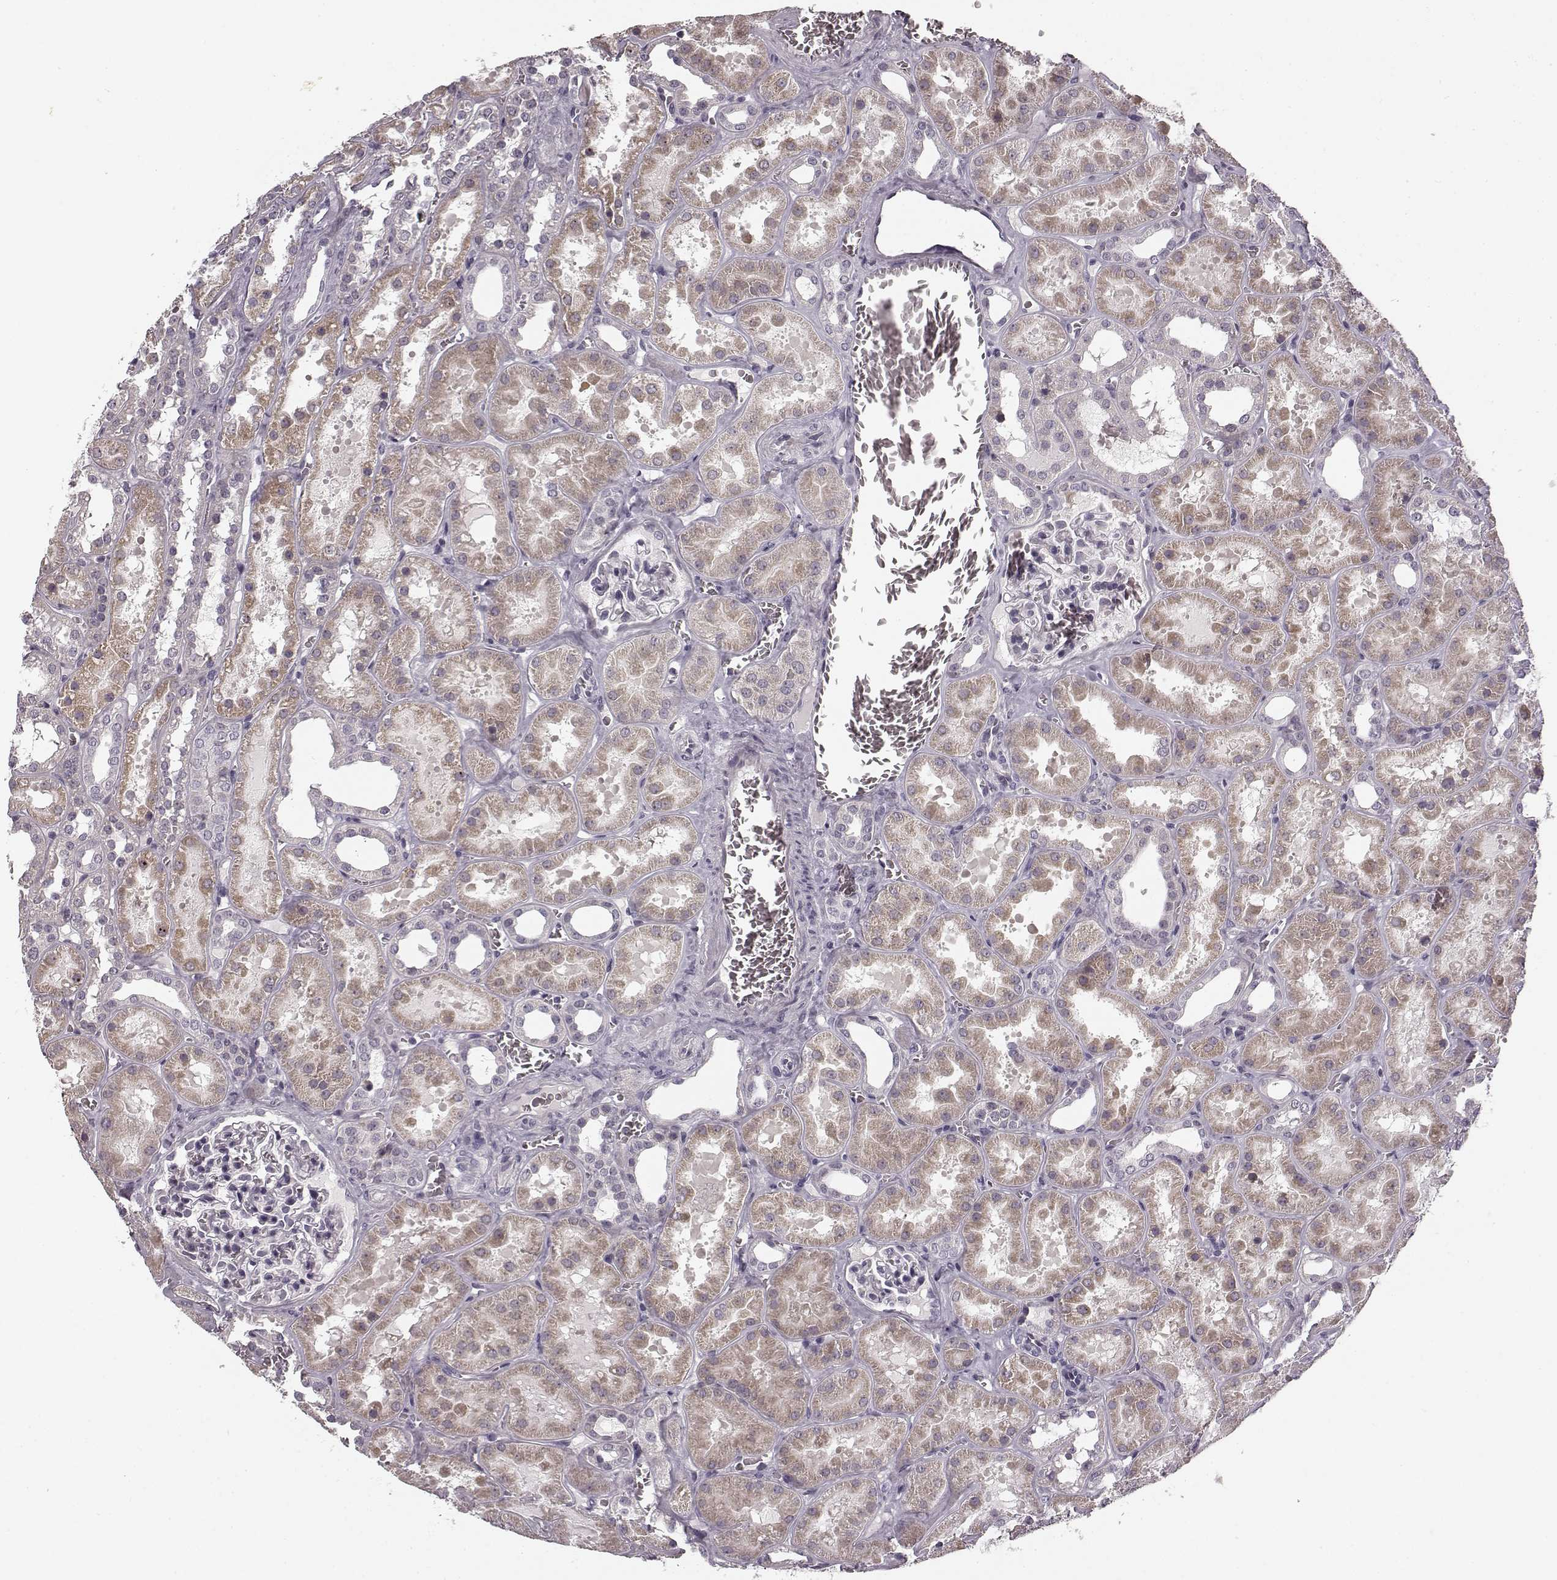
{"staining": {"intensity": "negative", "quantity": "none", "location": "none"}, "tissue": "kidney", "cell_type": "Cells in glomeruli", "image_type": "normal", "snomed": [{"axis": "morphology", "description": "Normal tissue, NOS"}, {"axis": "topography", "description": "Kidney"}], "caption": "Immunohistochemistry (IHC) of benign kidney reveals no staining in cells in glomeruli.", "gene": "FAM234B", "patient": {"sex": "female", "age": 41}}